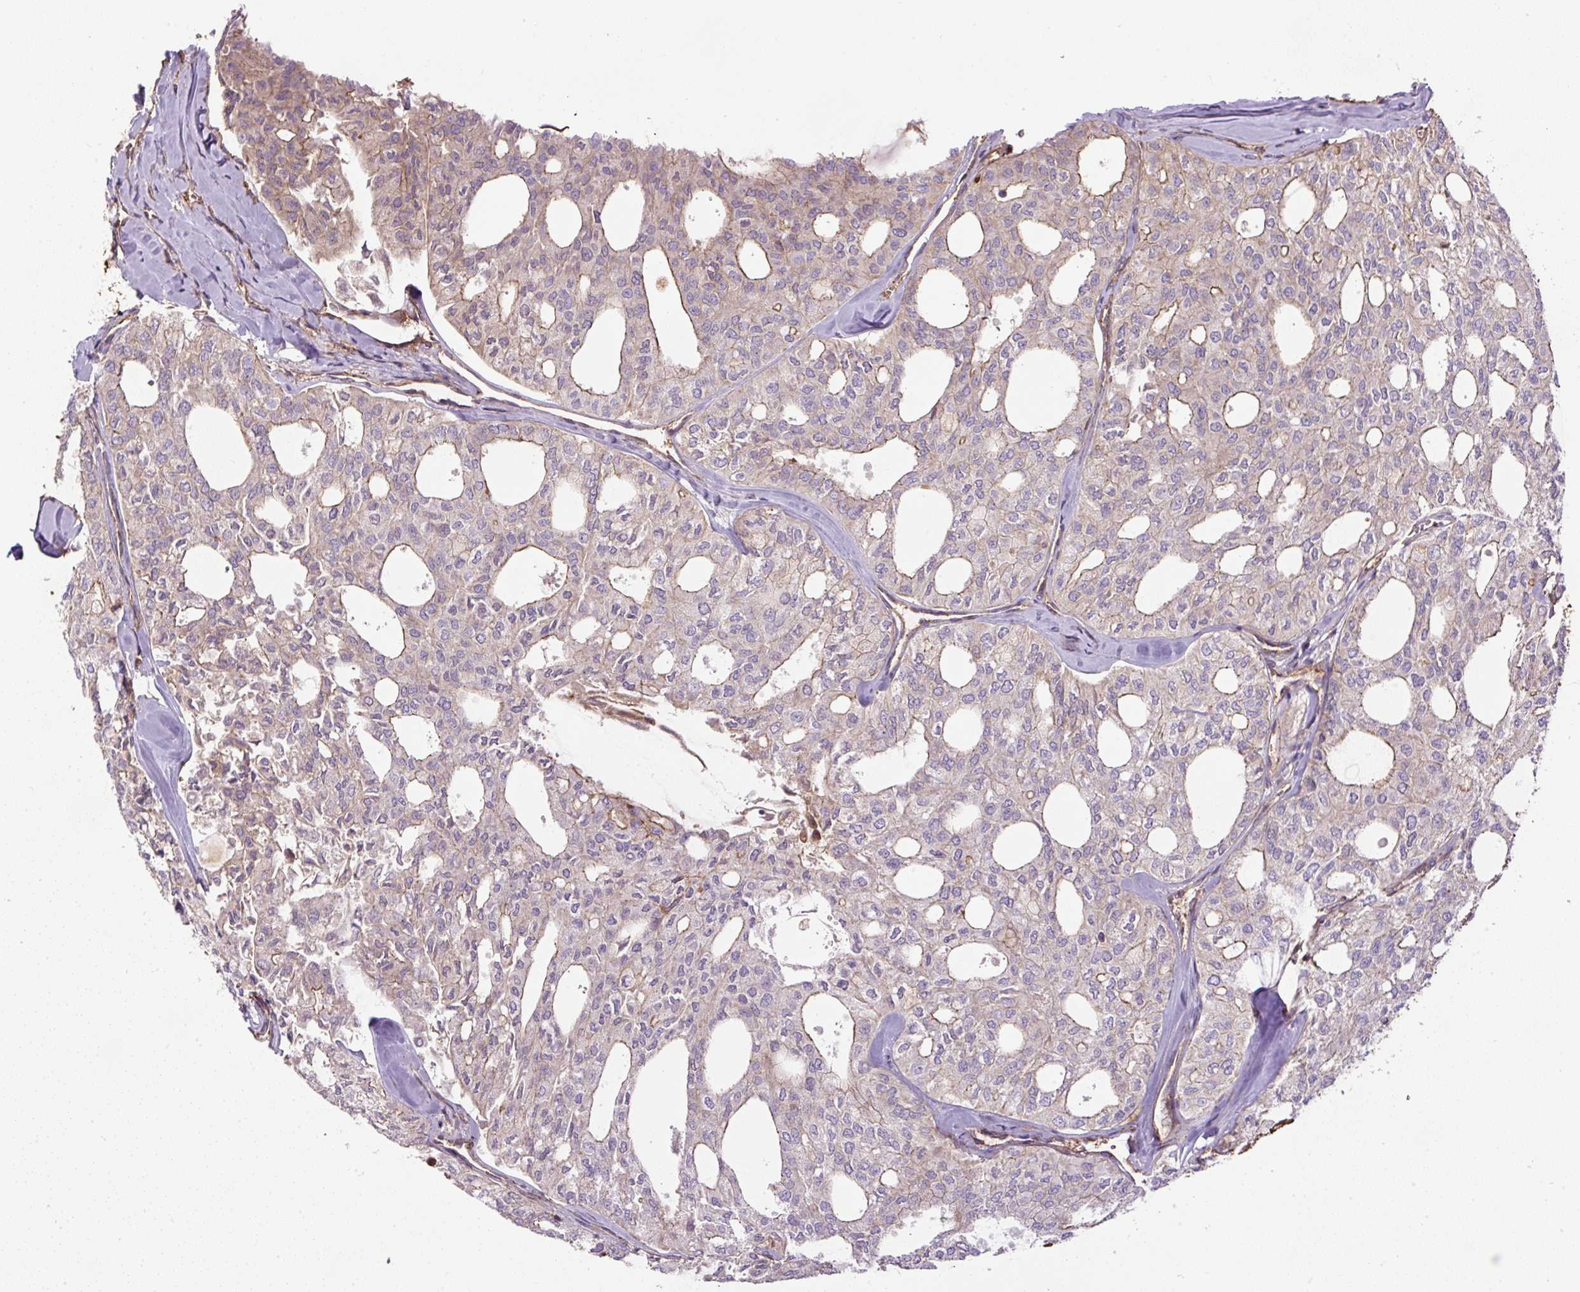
{"staining": {"intensity": "moderate", "quantity": "<25%", "location": "cytoplasmic/membranous"}, "tissue": "thyroid cancer", "cell_type": "Tumor cells", "image_type": "cancer", "snomed": [{"axis": "morphology", "description": "Follicular adenoma carcinoma, NOS"}, {"axis": "topography", "description": "Thyroid gland"}], "caption": "DAB (3,3'-diaminobenzidine) immunohistochemical staining of human thyroid cancer reveals moderate cytoplasmic/membranous protein staining in about <25% of tumor cells. (Brightfield microscopy of DAB IHC at high magnification).", "gene": "B3GALT5", "patient": {"sex": "male", "age": 75}}